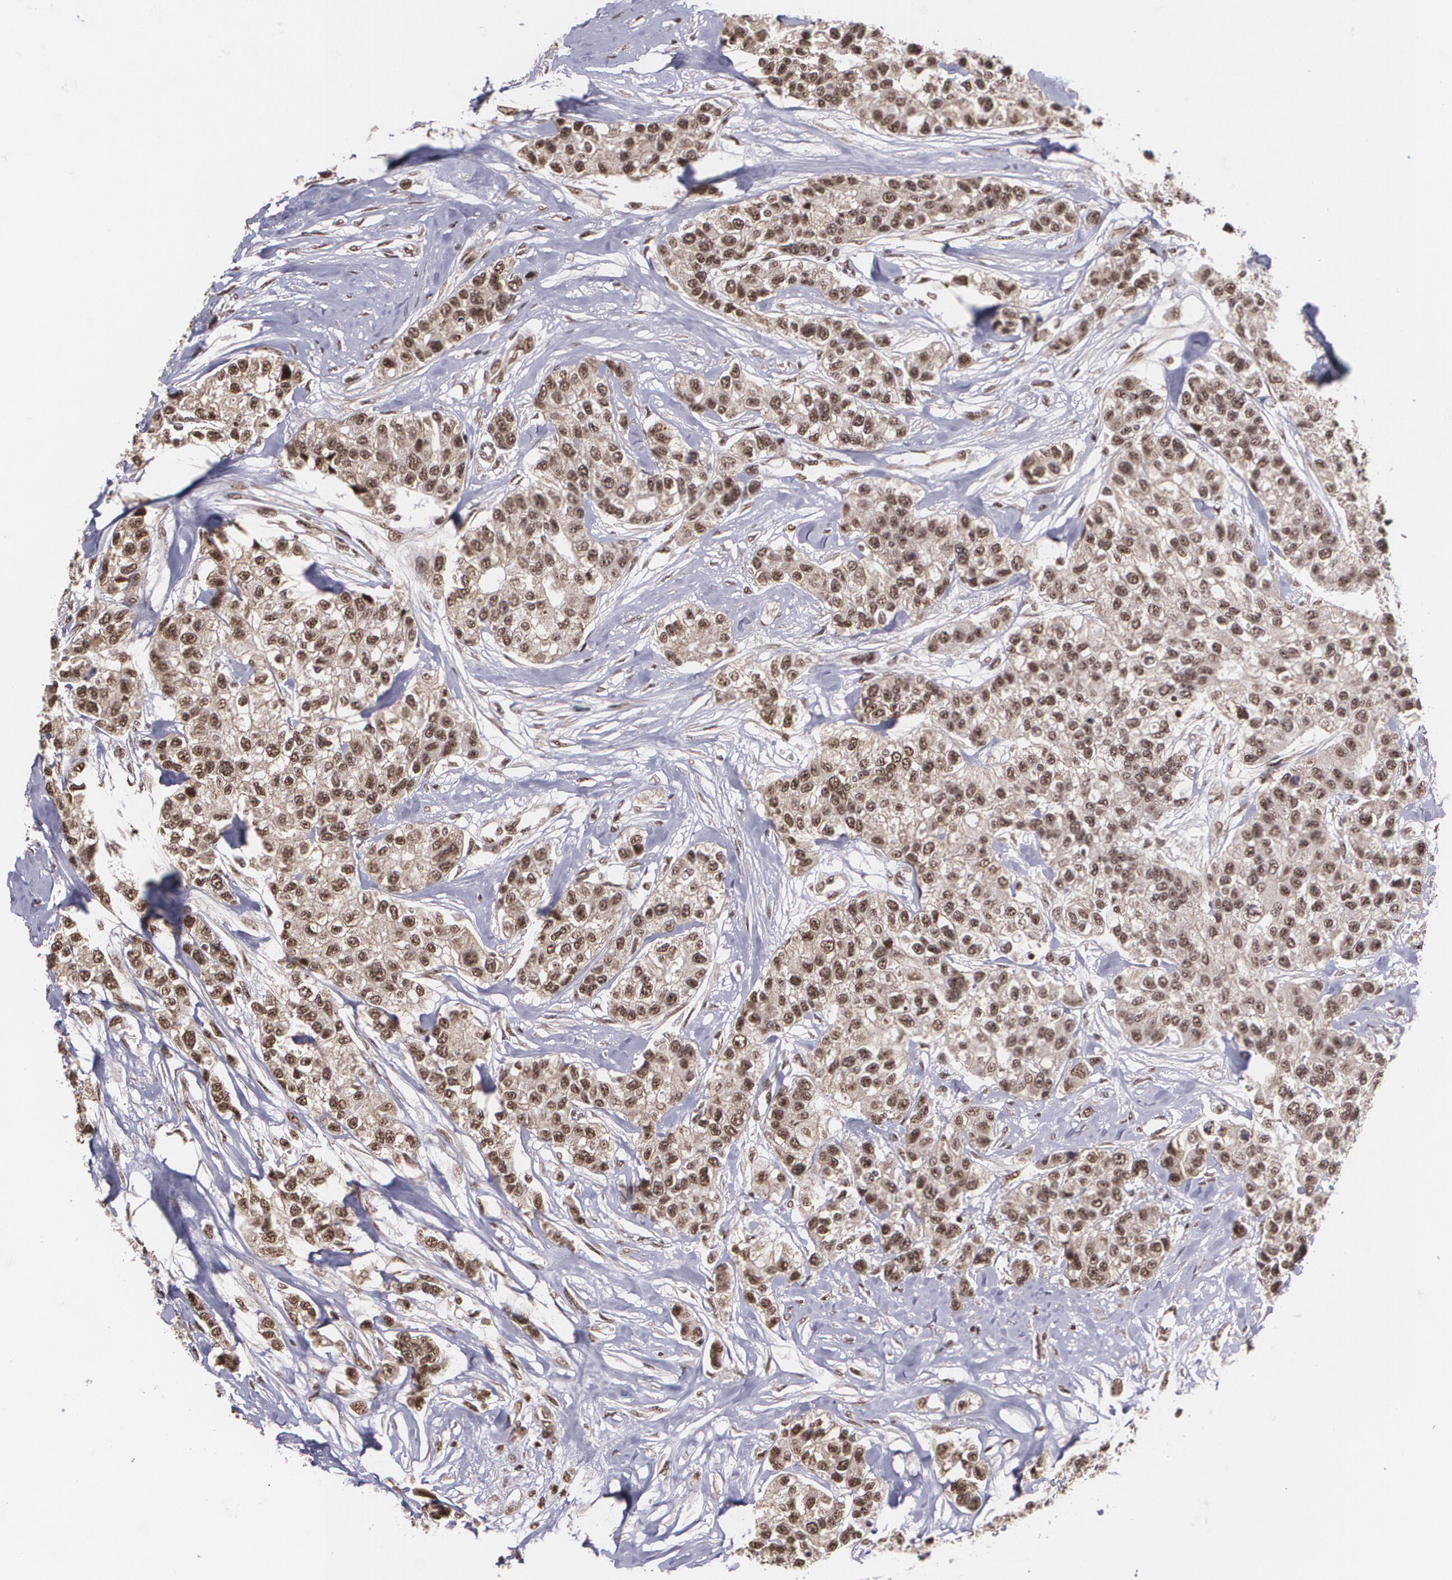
{"staining": {"intensity": "strong", "quantity": ">75%", "location": "cytoplasmic/membranous,nuclear"}, "tissue": "breast cancer", "cell_type": "Tumor cells", "image_type": "cancer", "snomed": [{"axis": "morphology", "description": "Duct carcinoma"}, {"axis": "topography", "description": "Breast"}], "caption": "Human breast cancer stained with a brown dye demonstrates strong cytoplasmic/membranous and nuclear positive expression in about >75% of tumor cells.", "gene": "C6orf15", "patient": {"sex": "female", "age": 51}}